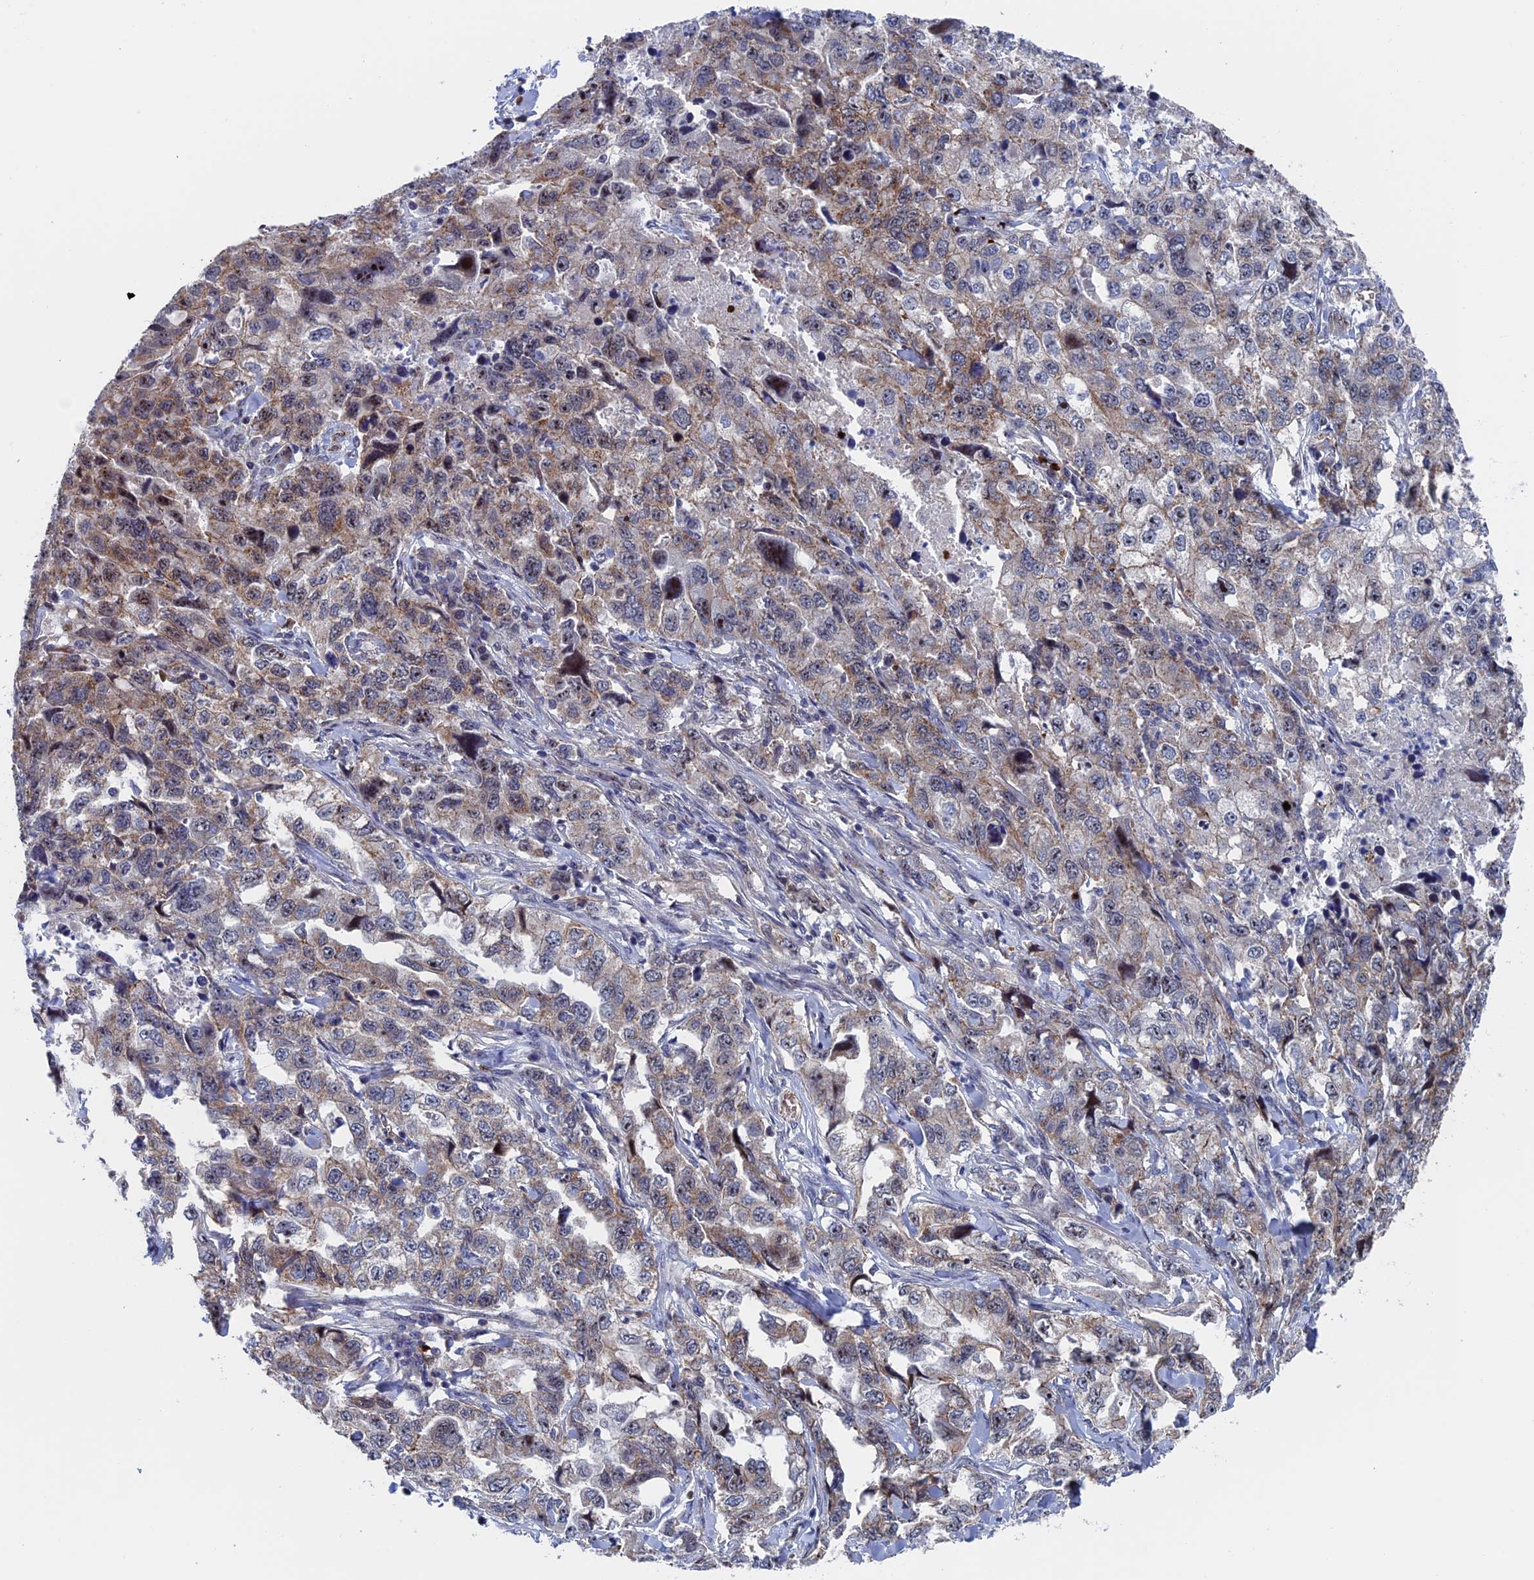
{"staining": {"intensity": "weak", "quantity": "25%-75%", "location": "cytoplasmic/membranous"}, "tissue": "lung cancer", "cell_type": "Tumor cells", "image_type": "cancer", "snomed": [{"axis": "morphology", "description": "Adenocarcinoma, NOS"}, {"axis": "topography", "description": "Lung"}], "caption": "This is a micrograph of IHC staining of lung cancer, which shows weak staining in the cytoplasmic/membranous of tumor cells.", "gene": "EXOSC9", "patient": {"sex": "female", "age": 51}}